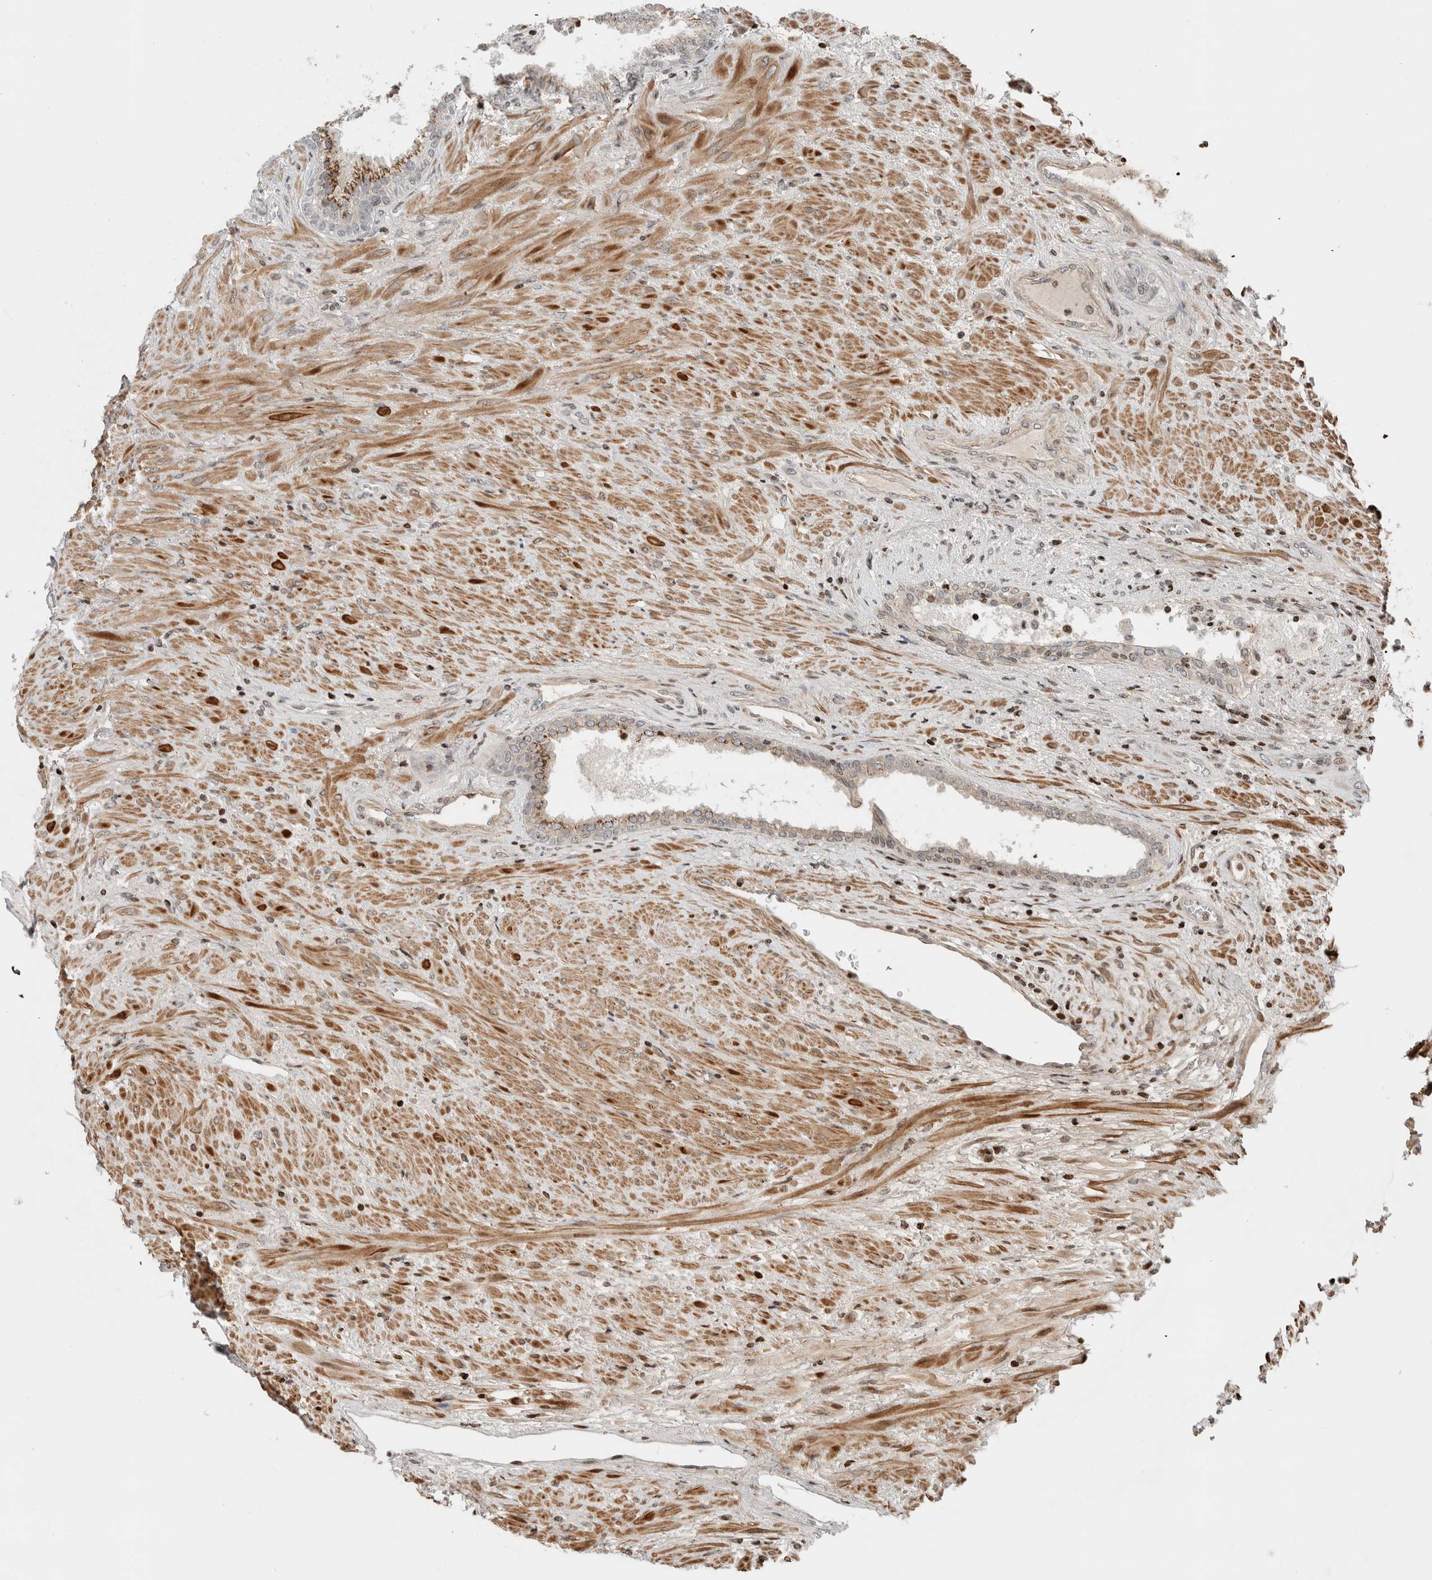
{"staining": {"intensity": "moderate", "quantity": ">75%", "location": "cytoplasmic/membranous"}, "tissue": "prostate", "cell_type": "Glandular cells", "image_type": "normal", "snomed": [{"axis": "morphology", "description": "Normal tissue, NOS"}, {"axis": "topography", "description": "Prostate"}], "caption": "DAB immunohistochemical staining of unremarkable human prostate reveals moderate cytoplasmic/membranous protein positivity in approximately >75% of glandular cells.", "gene": "GINS4", "patient": {"sex": "male", "age": 76}}